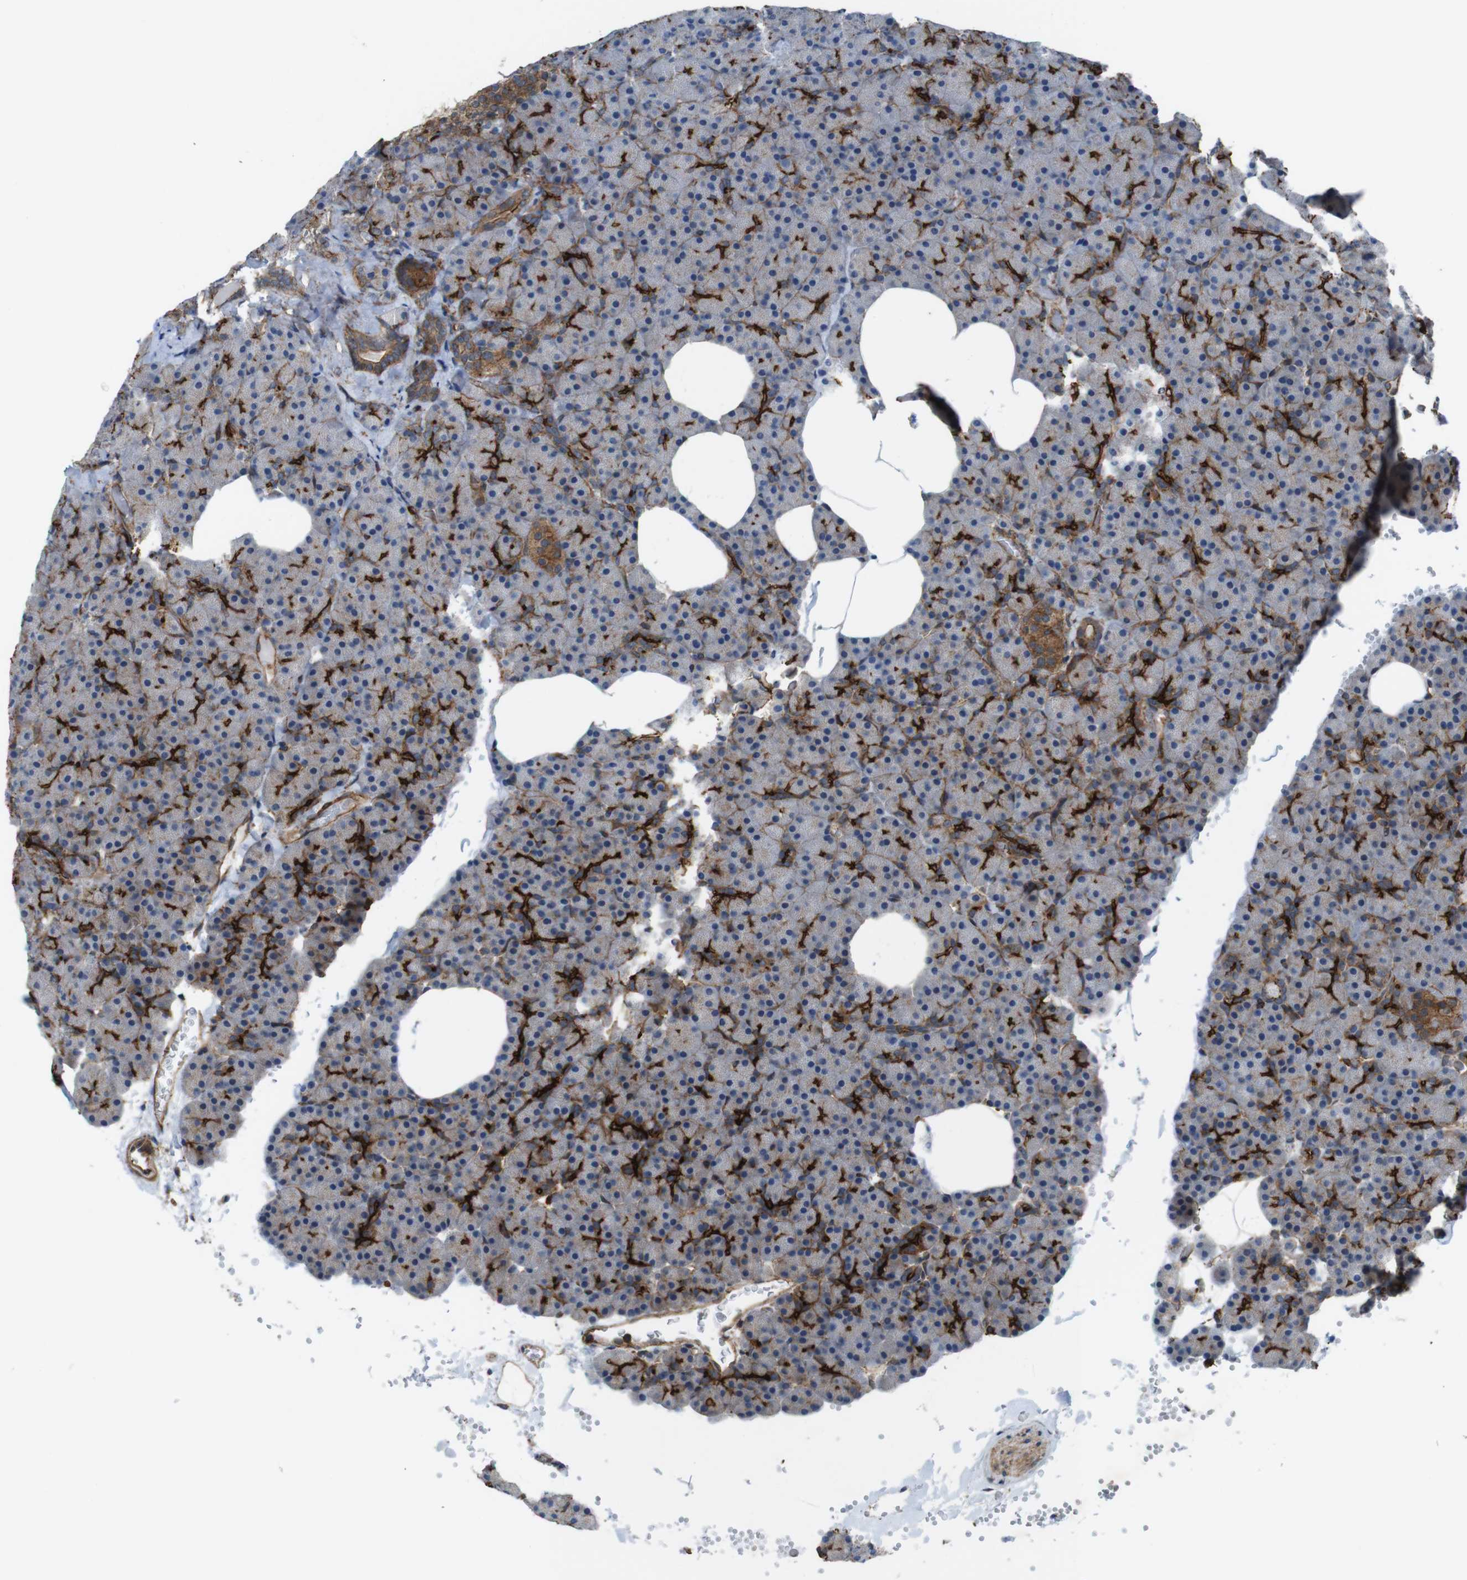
{"staining": {"intensity": "moderate", "quantity": "<25%", "location": "cytoplasmic/membranous"}, "tissue": "pancreas", "cell_type": "Exocrine glandular cells", "image_type": "normal", "snomed": [{"axis": "morphology", "description": "Normal tissue, NOS"}, {"axis": "topography", "description": "Pancreas"}], "caption": "Human pancreas stained with a brown dye demonstrates moderate cytoplasmic/membranous positive positivity in about <25% of exocrine glandular cells.", "gene": "PTGER4", "patient": {"sex": "female", "age": 35}}